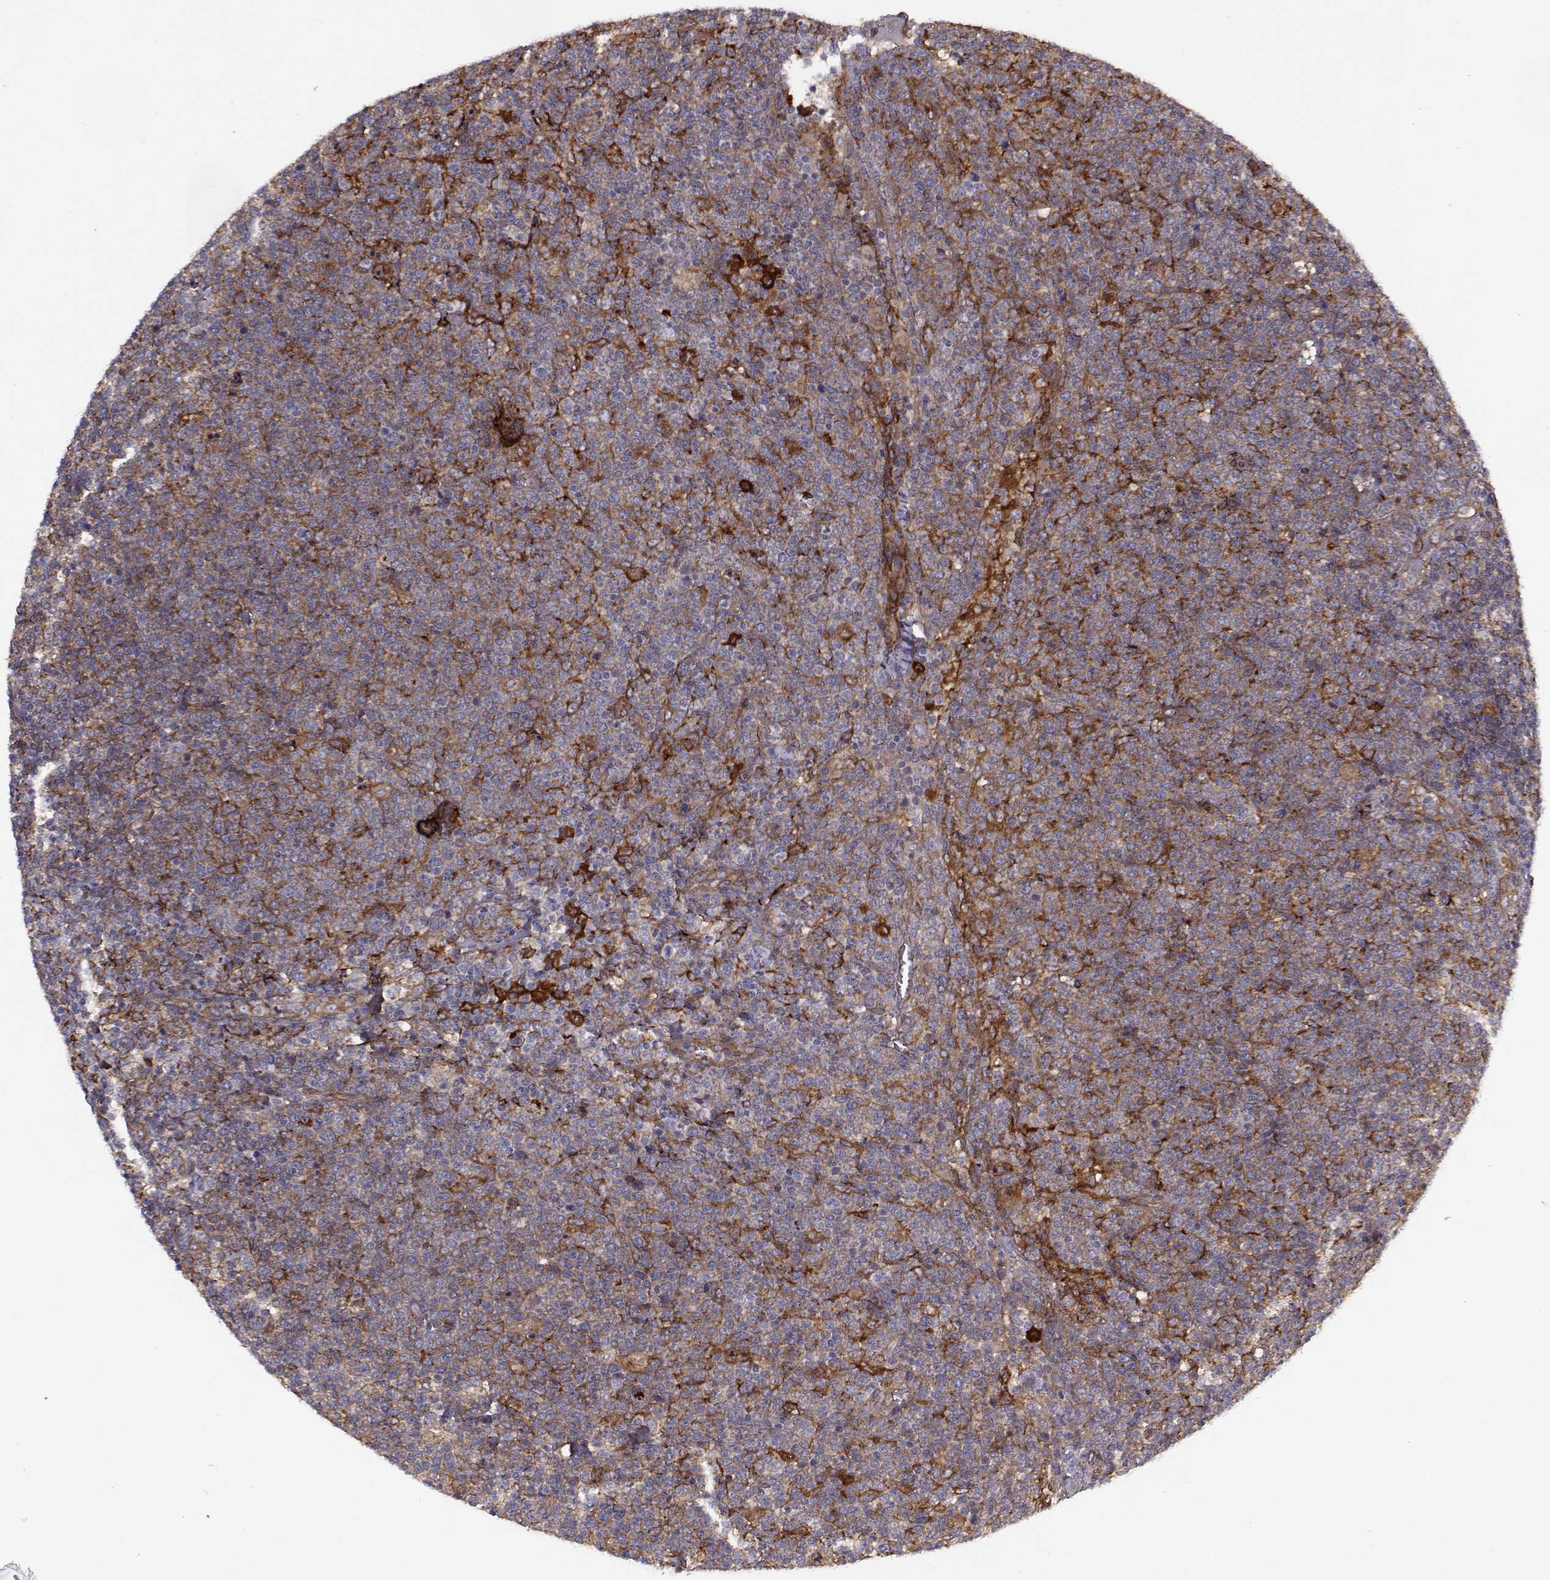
{"staining": {"intensity": "negative", "quantity": "none", "location": "none"}, "tissue": "lymphoma", "cell_type": "Tumor cells", "image_type": "cancer", "snomed": [{"axis": "morphology", "description": "Malignant lymphoma, non-Hodgkin's type, High grade"}, {"axis": "topography", "description": "Lymph node"}], "caption": "Immunohistochemistry (IHC) image of neoplastic tissue: human malignant lymphoma, non-Hodgkin's type (high-grade) stained with DAB (3,3'-diaminobenzidine) exhibits no significant protein expression in tumor cells.", "gene": "TRIP10", "patient": {"sex": "male", "age": 61}}